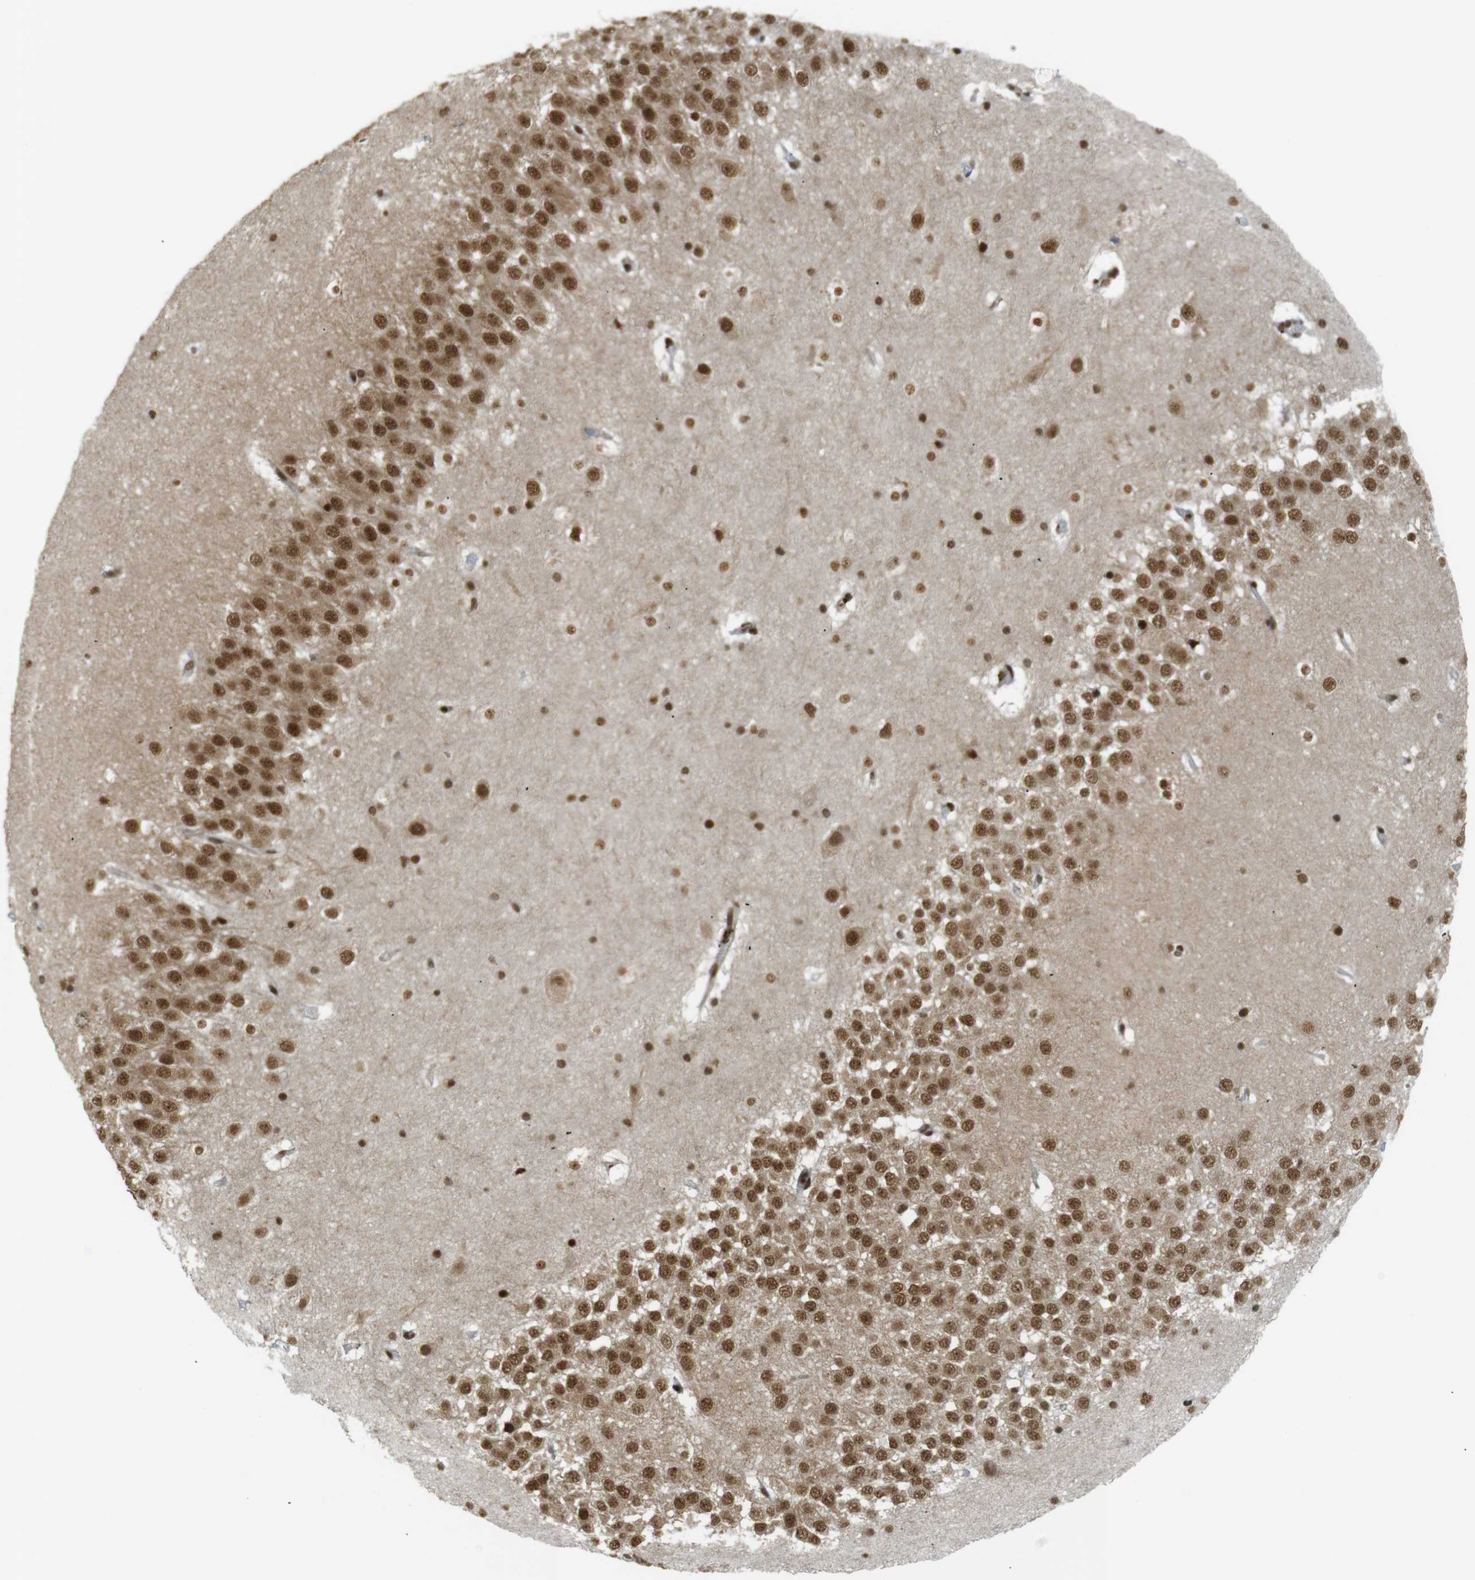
{"staining": {"intensity": "strong", "quantity": ">75%", "location": "nuclear"}, "tissue": "hippocampus", "cell_type": "Glial cells", "image_type": "normal", "snomed": [{"axis": "morphology", "description": "Normal tissue, NOS"}, {"axis": "topography", "description": "Hippocampus"}], "caption": "Immunohistochemical staining of normal hippocampus exhibits >75% levels of strong nuclear protein positivity in approximately >75% of glial cells.", "gene": "RUVBL2", "patient": {"sex": "male", "age": 45}}